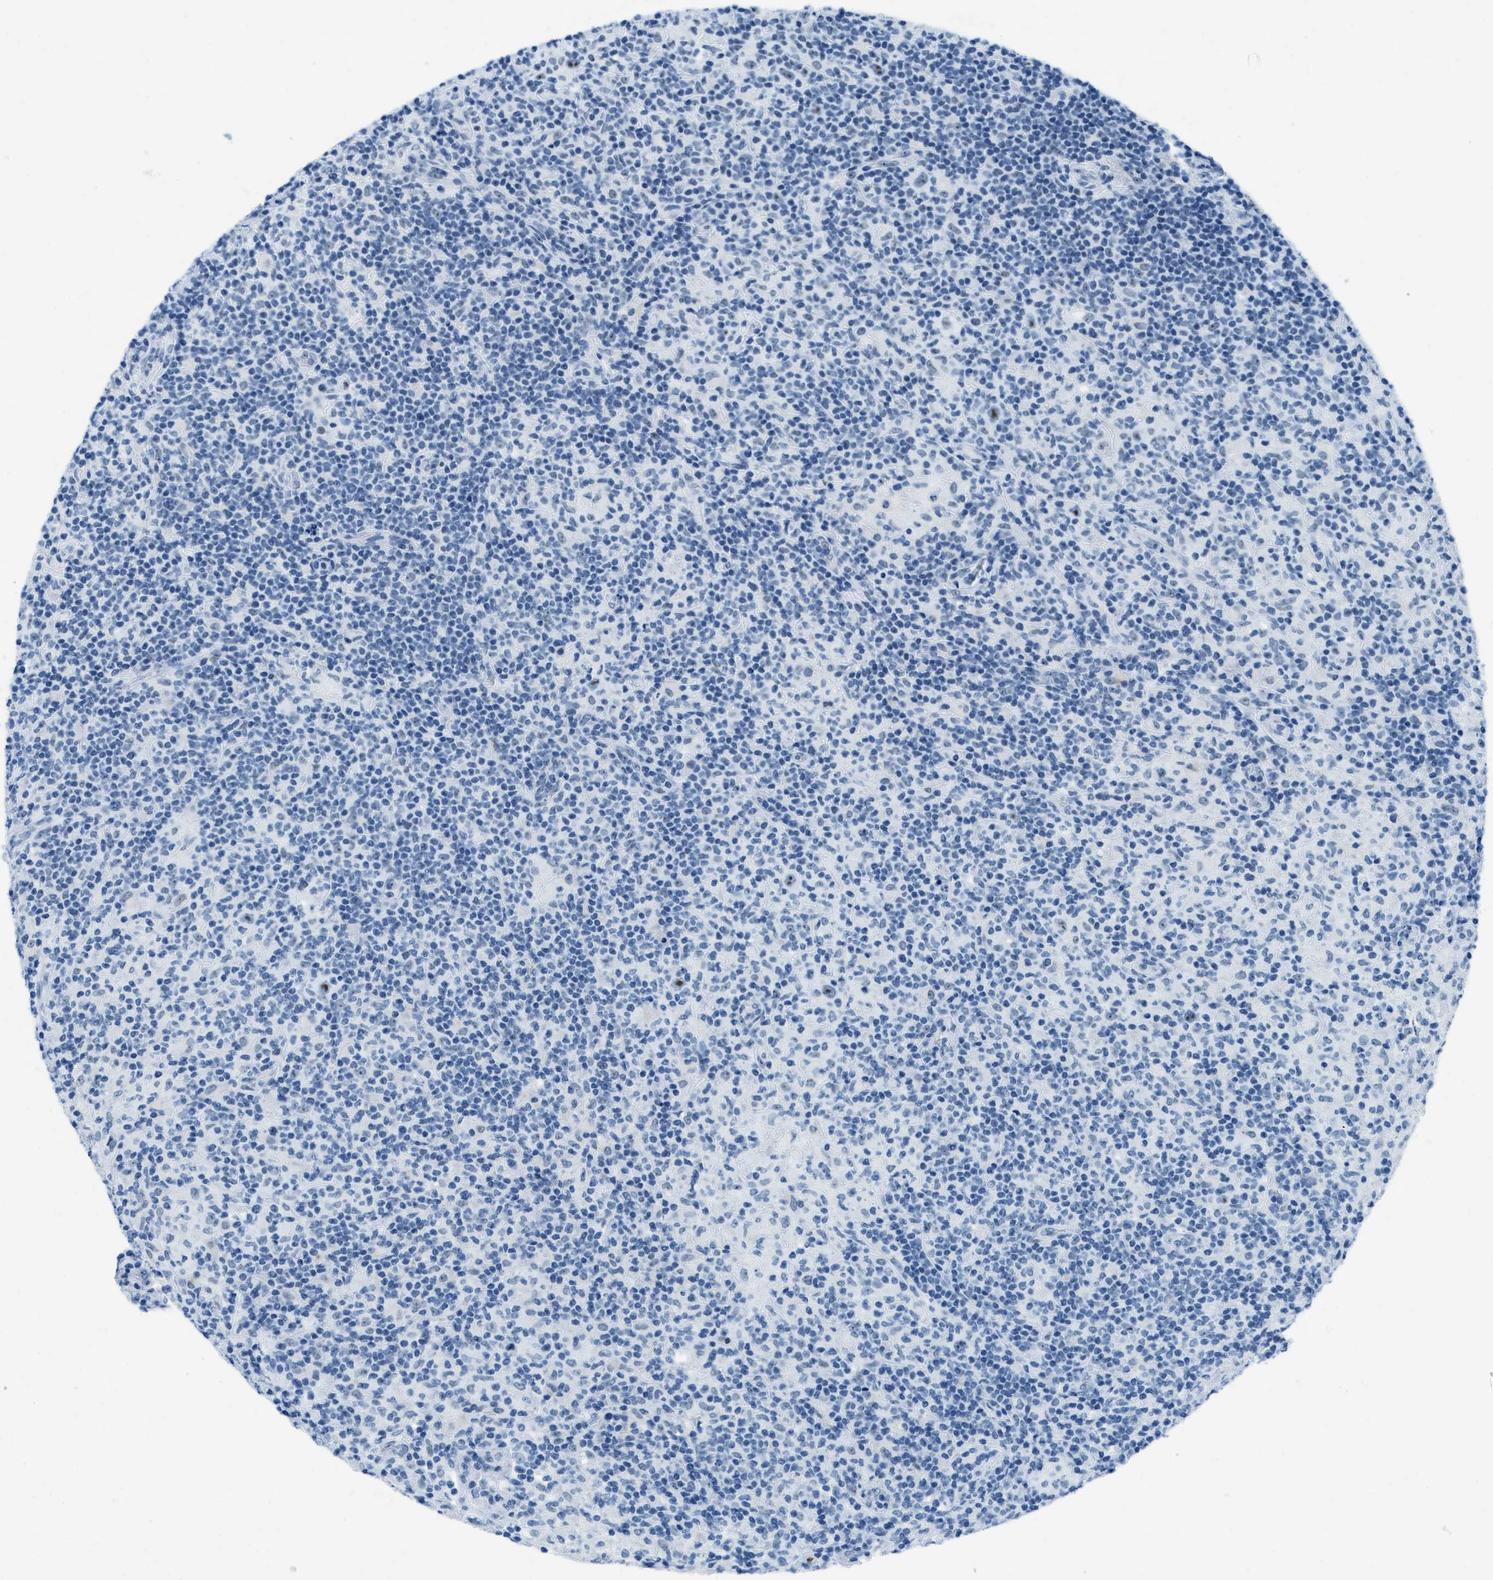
{"staining": {"intensity": "negative", "quantity": "none", "location": "none"}, "tissue": "lymphoma", "cell_type": "Tumor cells", "image_type": "cancer", "snomed": [{"axis": "morphology", "description": "Hodgkin's disease, NOS"}, {"axis": "topography", "description": "Lymph node"}], "caption": "High power microscopy photomicrograph of an immunohistochemistry image of Hodgkin's disease, revealing no significant positivity in tumor cells.", "gene": "PLA2G2A", "patient": {"sex": "male", "age": 70}}